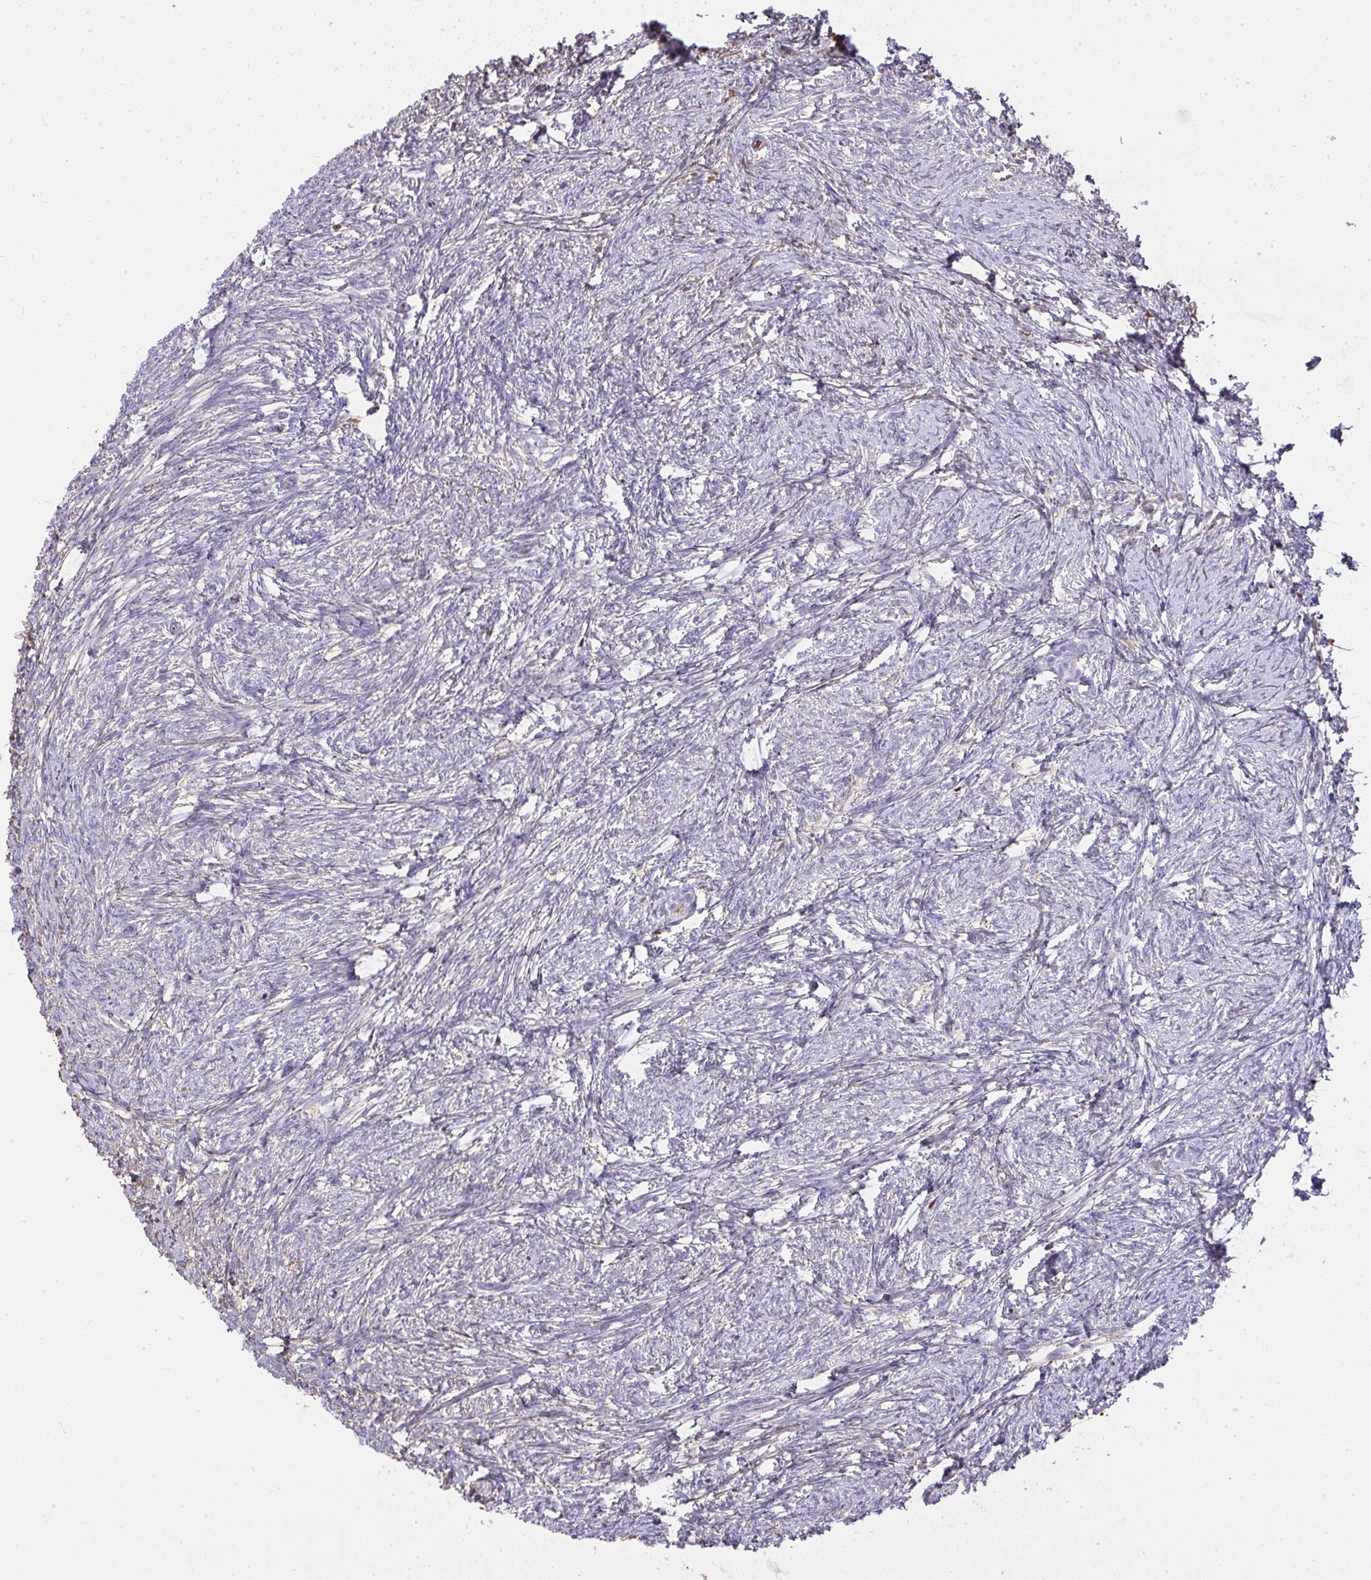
{"staining": {"intensity": "negative", "quantity": "none", "location": "none"}, "tissue": "ovary", "cell_type": "Follicle cells", "image_type": "normal", "snomed": [{"axis": "morphology", "description": "Normal tissue, NOS"}, {"axis": "topography", "description": "Ovary"}], "caption": "Immunohistochemical staining of unremarkable human ovary reveals no significant expression in follicle cells. The staining was performed using DAB to visualize the protein expression in brown, while the nuclei were stained in blue with hematoxylin (Magnification: 20x).", "gene": "SMYD5", "patient": {"sex": "female", "age": 41}}